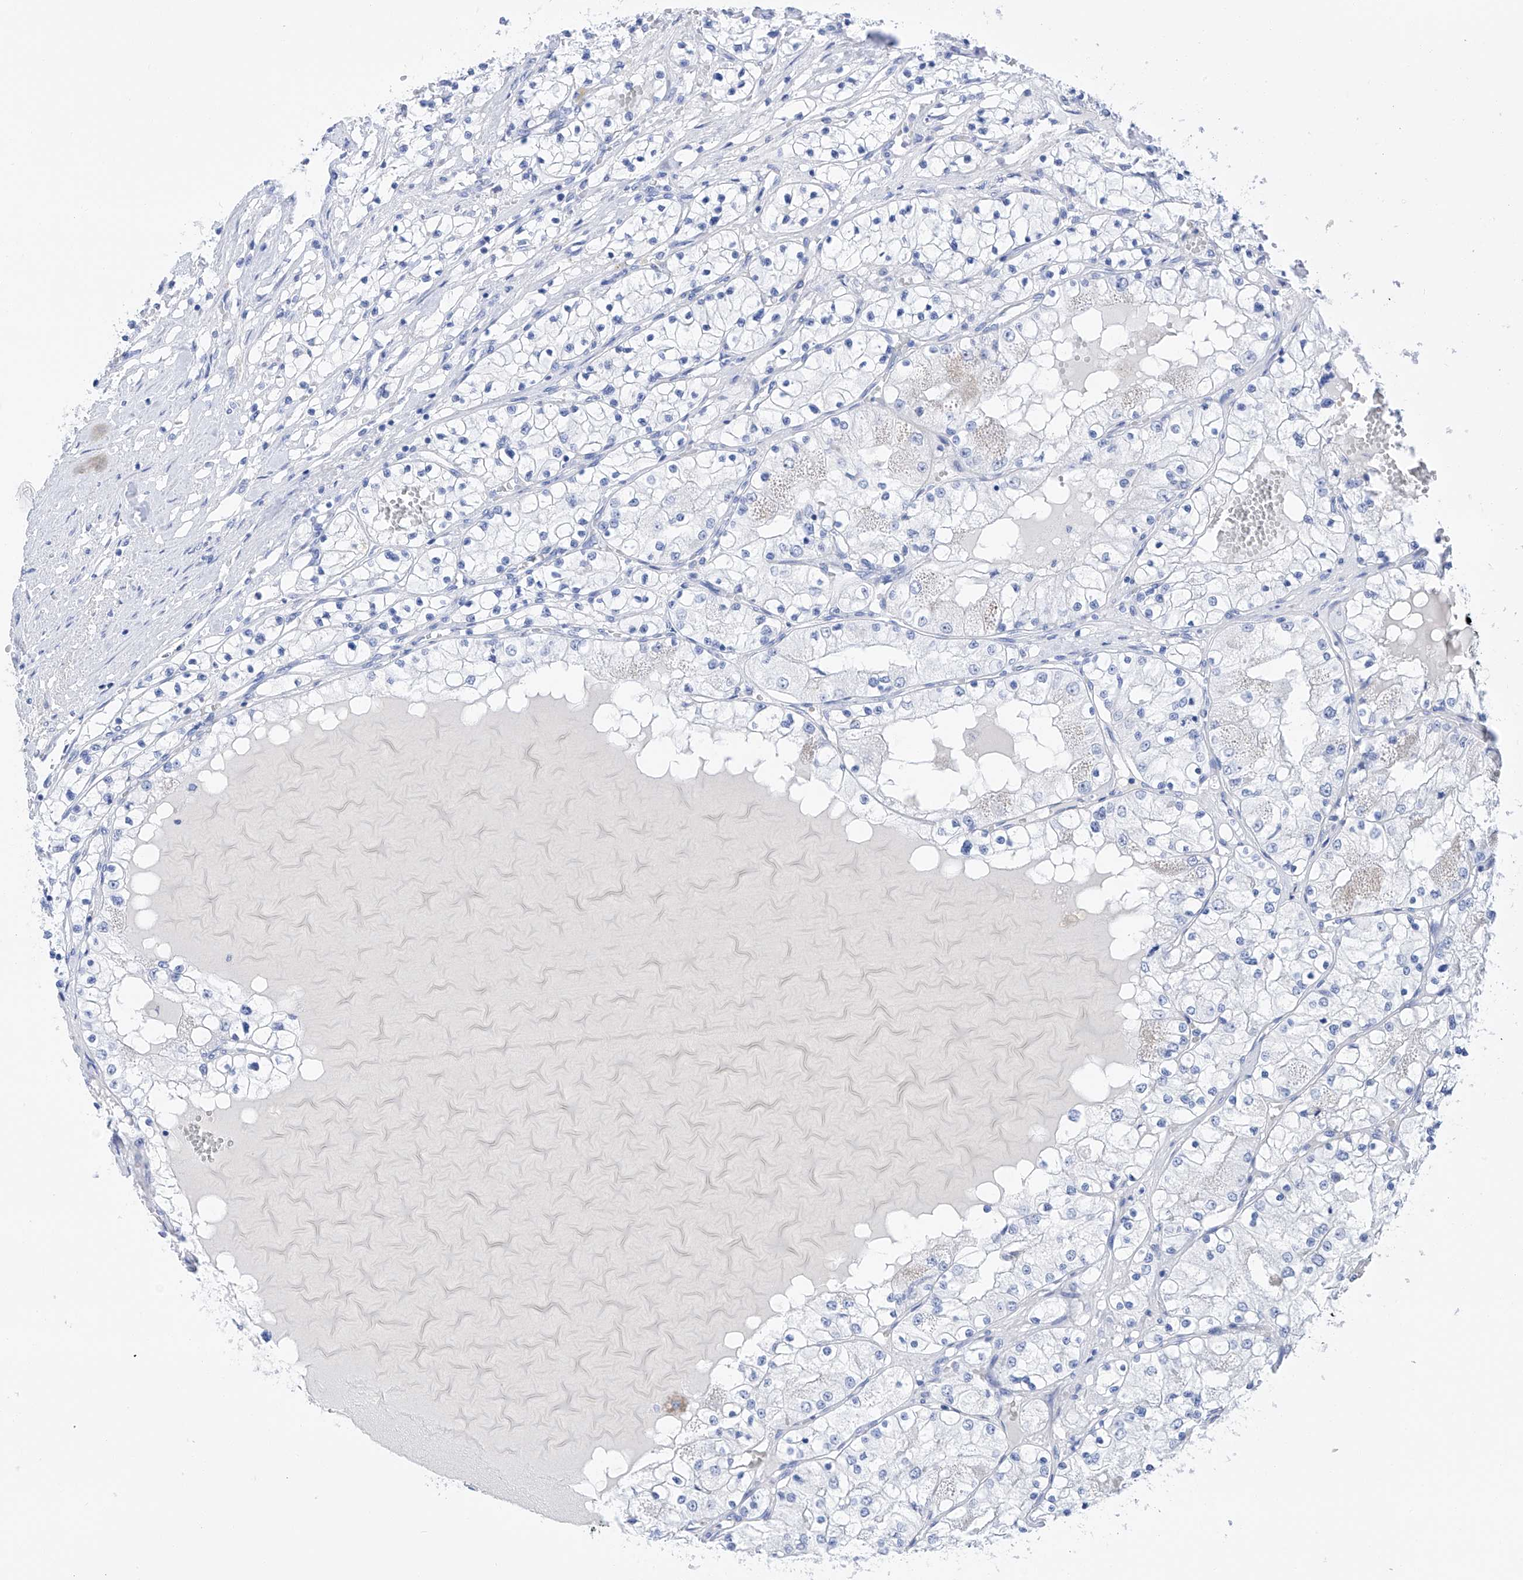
{"staining": {"intensity": "negative", "quantity": "none", "location": "none"}, "tissue": "renal cancer", "cell_type": "Tumor cells", "image_type": "cancer", "snomed": [{"axis": "morphology", "description": "Normal tissue, NOS"}, {"axis": "morphology", "description": "Adenocarcinoma, NOS"}, {"axis": "topography", "description": "Kidney"}], "caption": "Tumor cells are negative for protein expression in human adenocarcinoma (renal).", "gene": "FLG", "patient": {"sex": "male", "age": 68}}